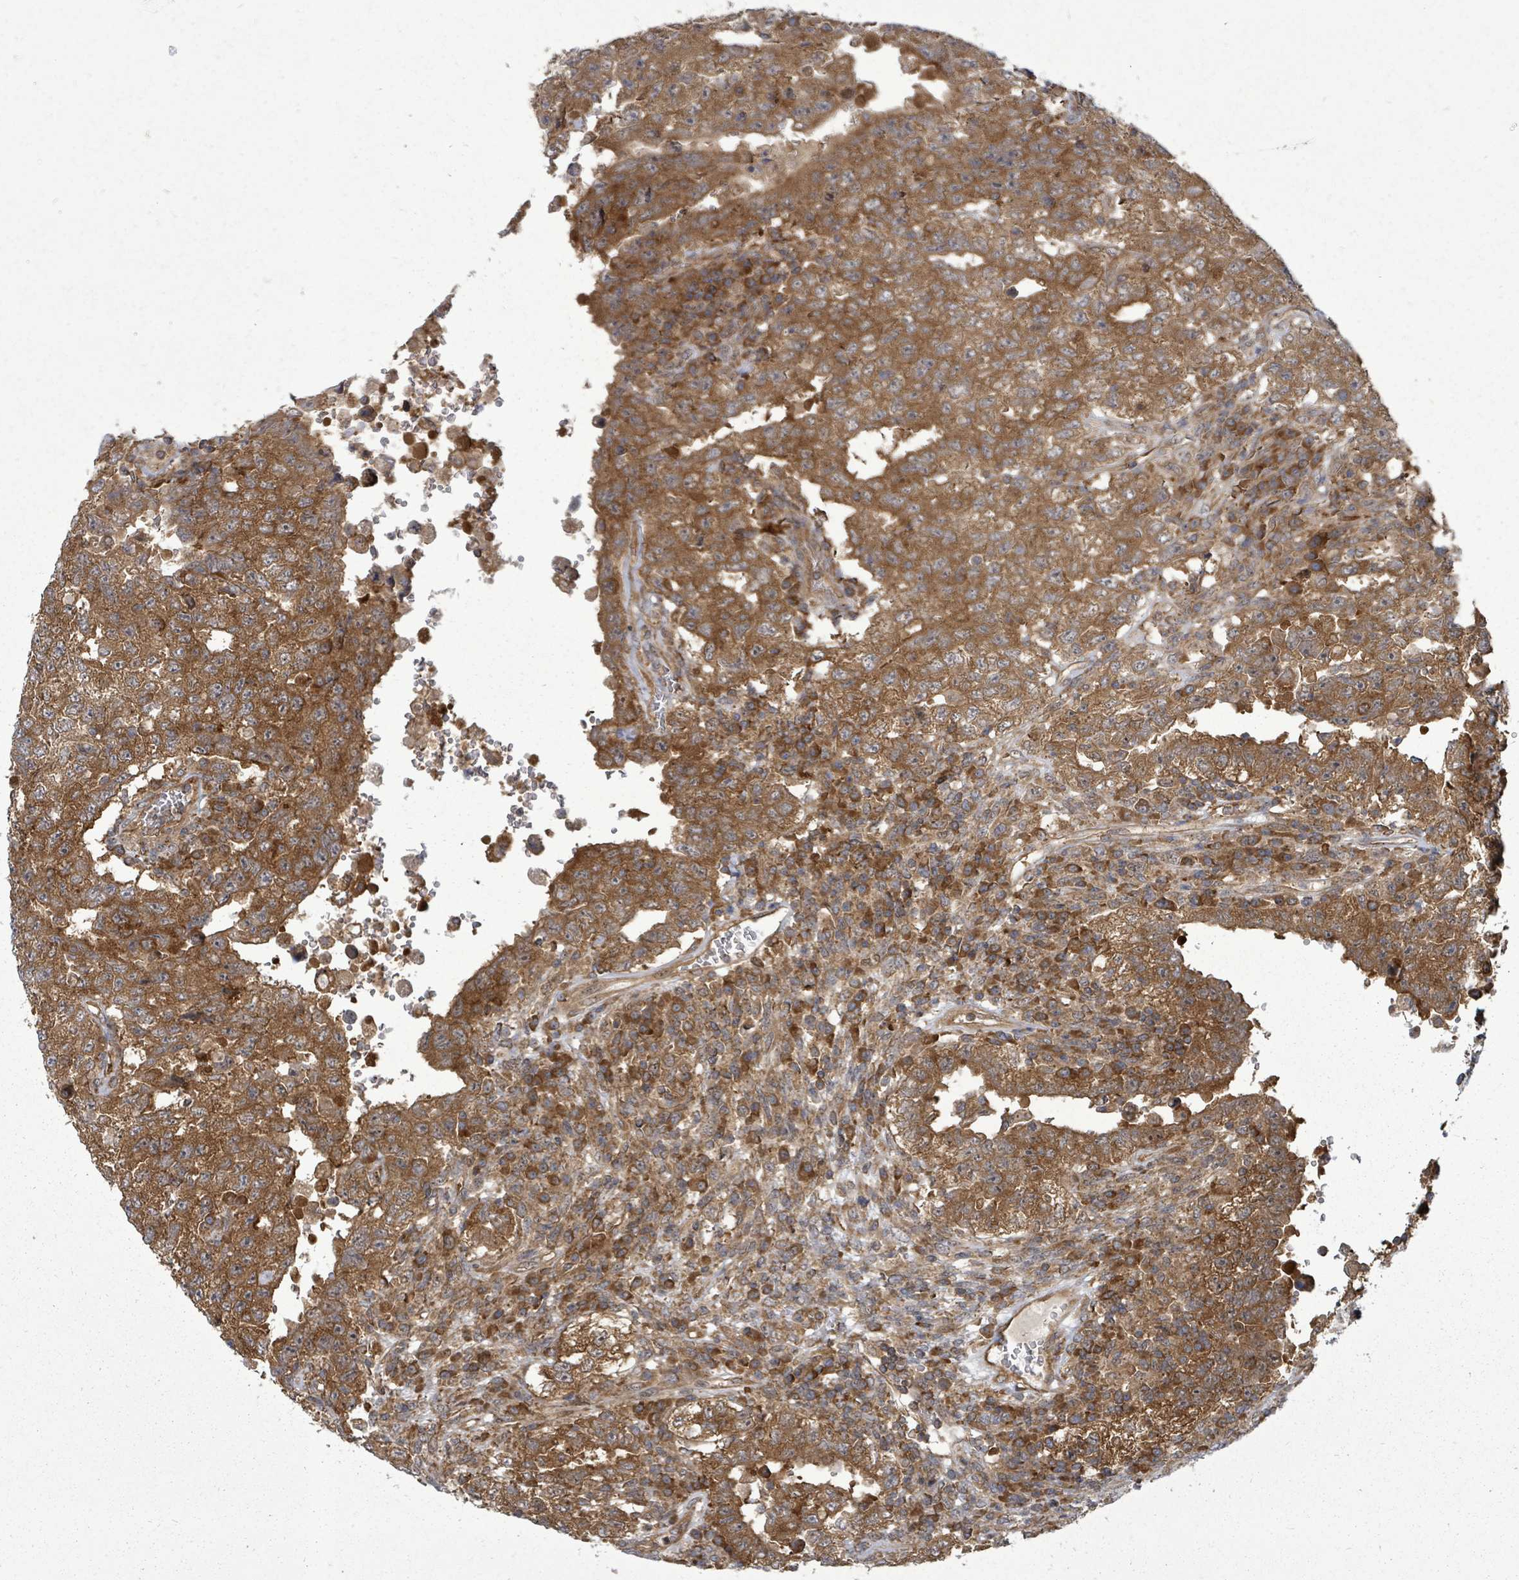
{"staining": {"intensity": "moderate", "quantity": ">75%", "location": "cytoplasmic/membranous"}, "tissue": "testis cancer", "cell_type": "Tumor cells", "image_type": "cancer", "snomed": [{"axis": "morphology", "description": "Carcinoma, Embryonal, NOS"}, {"axis": "topography", "description": "Testis"}], "caption": "DAB immunohistochemical staining of human testis embryonal carcinoma displays moderate cytoplasmic/membranous protein positivity in approximately >75% of tumor cells. Nuclei are stained in blue.", "gene": "EIF3C", "patient": {"sex": "male", "age": 26}}